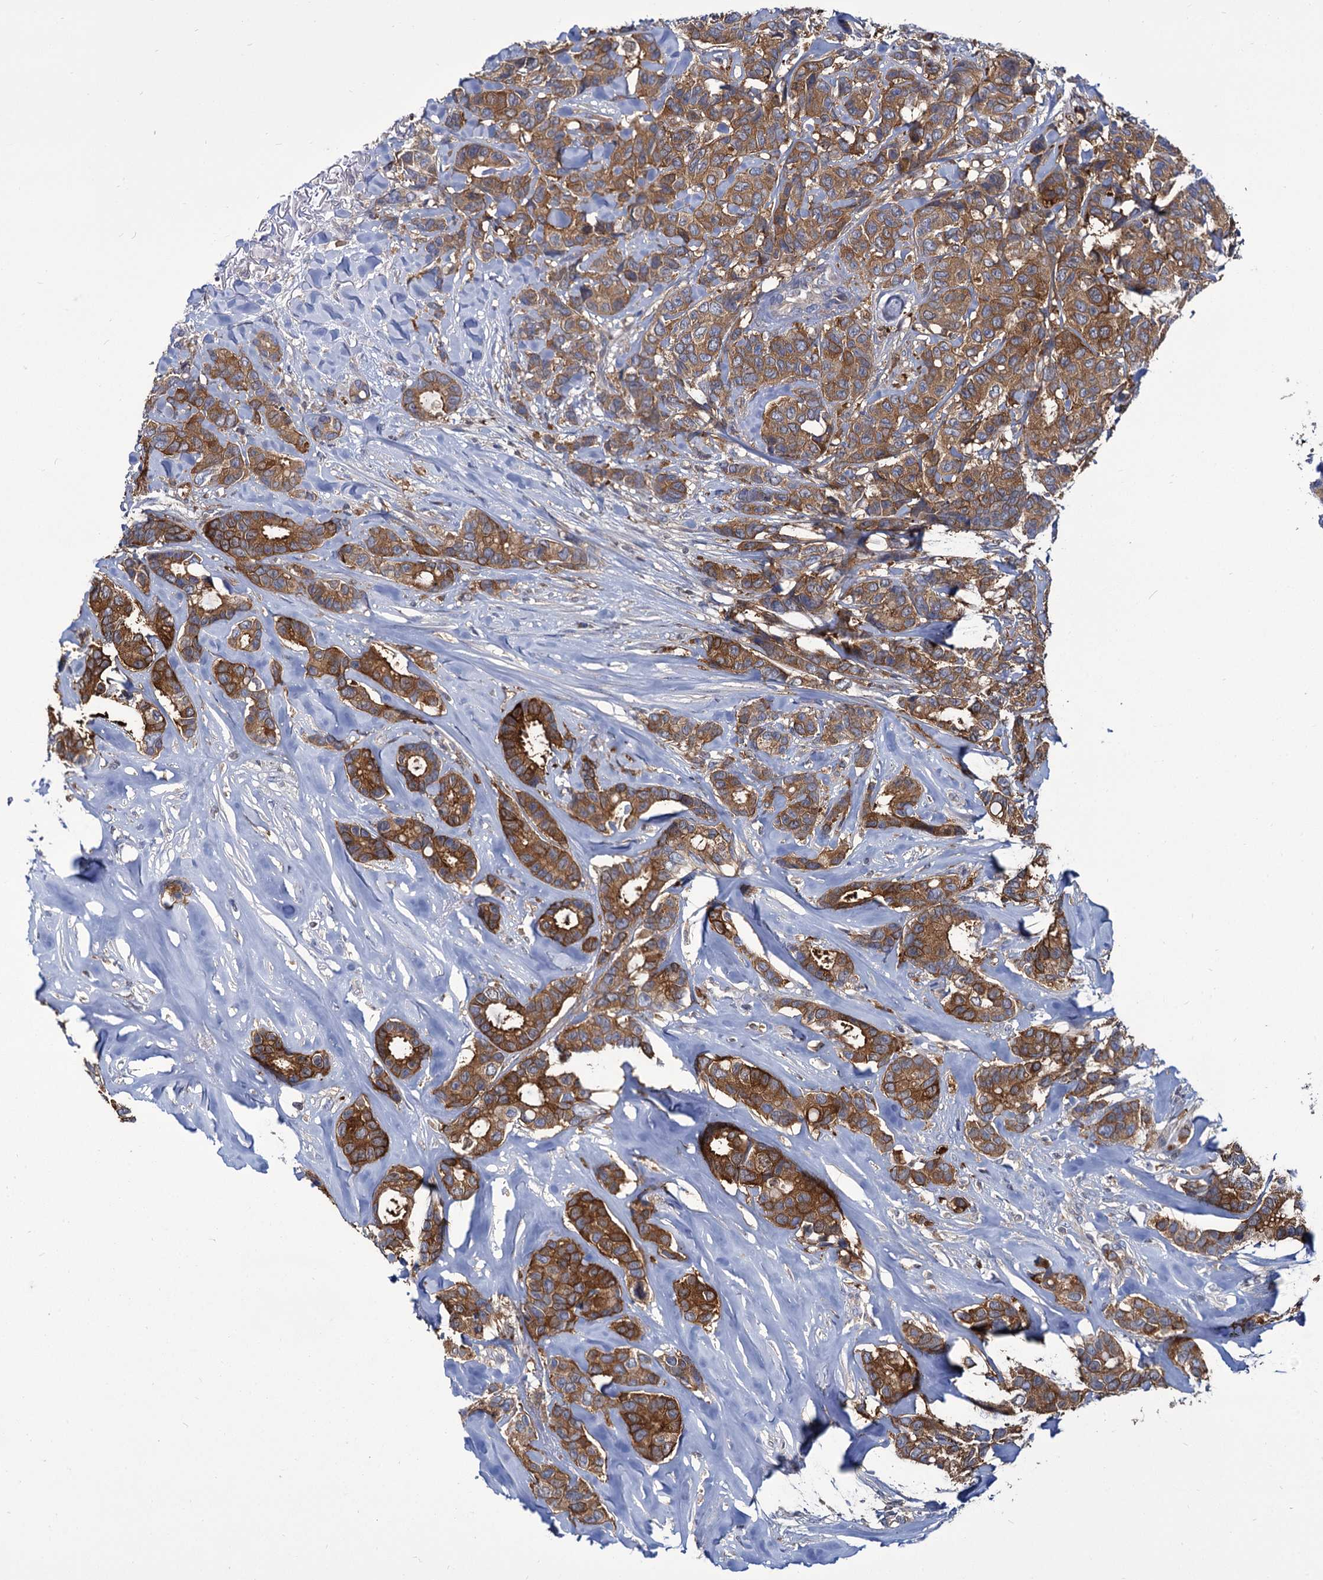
{"staining": {"intensity": "strong", "quantity": ">75%", "location": "cytoplasmic/membranous"}, "tissue": "breast cancer", "cell_type": "Tumor cells", "image_type": "cancer", "snomed": [{"axis": "morphology", "description": "Duct carcinoma"}, {"axis": "topography", "description": "Breast"}], "caption": "Immunohistochemistry photomicrograph of human breast cancer (invasive ductal carcinoma) stained for a protein (brown), which shows high levels of strong cytoplasmic/membranous expression in about >75% of tumor cells.", "gene": "GCLC", "patient": {"sex": "female", "age": 87}}